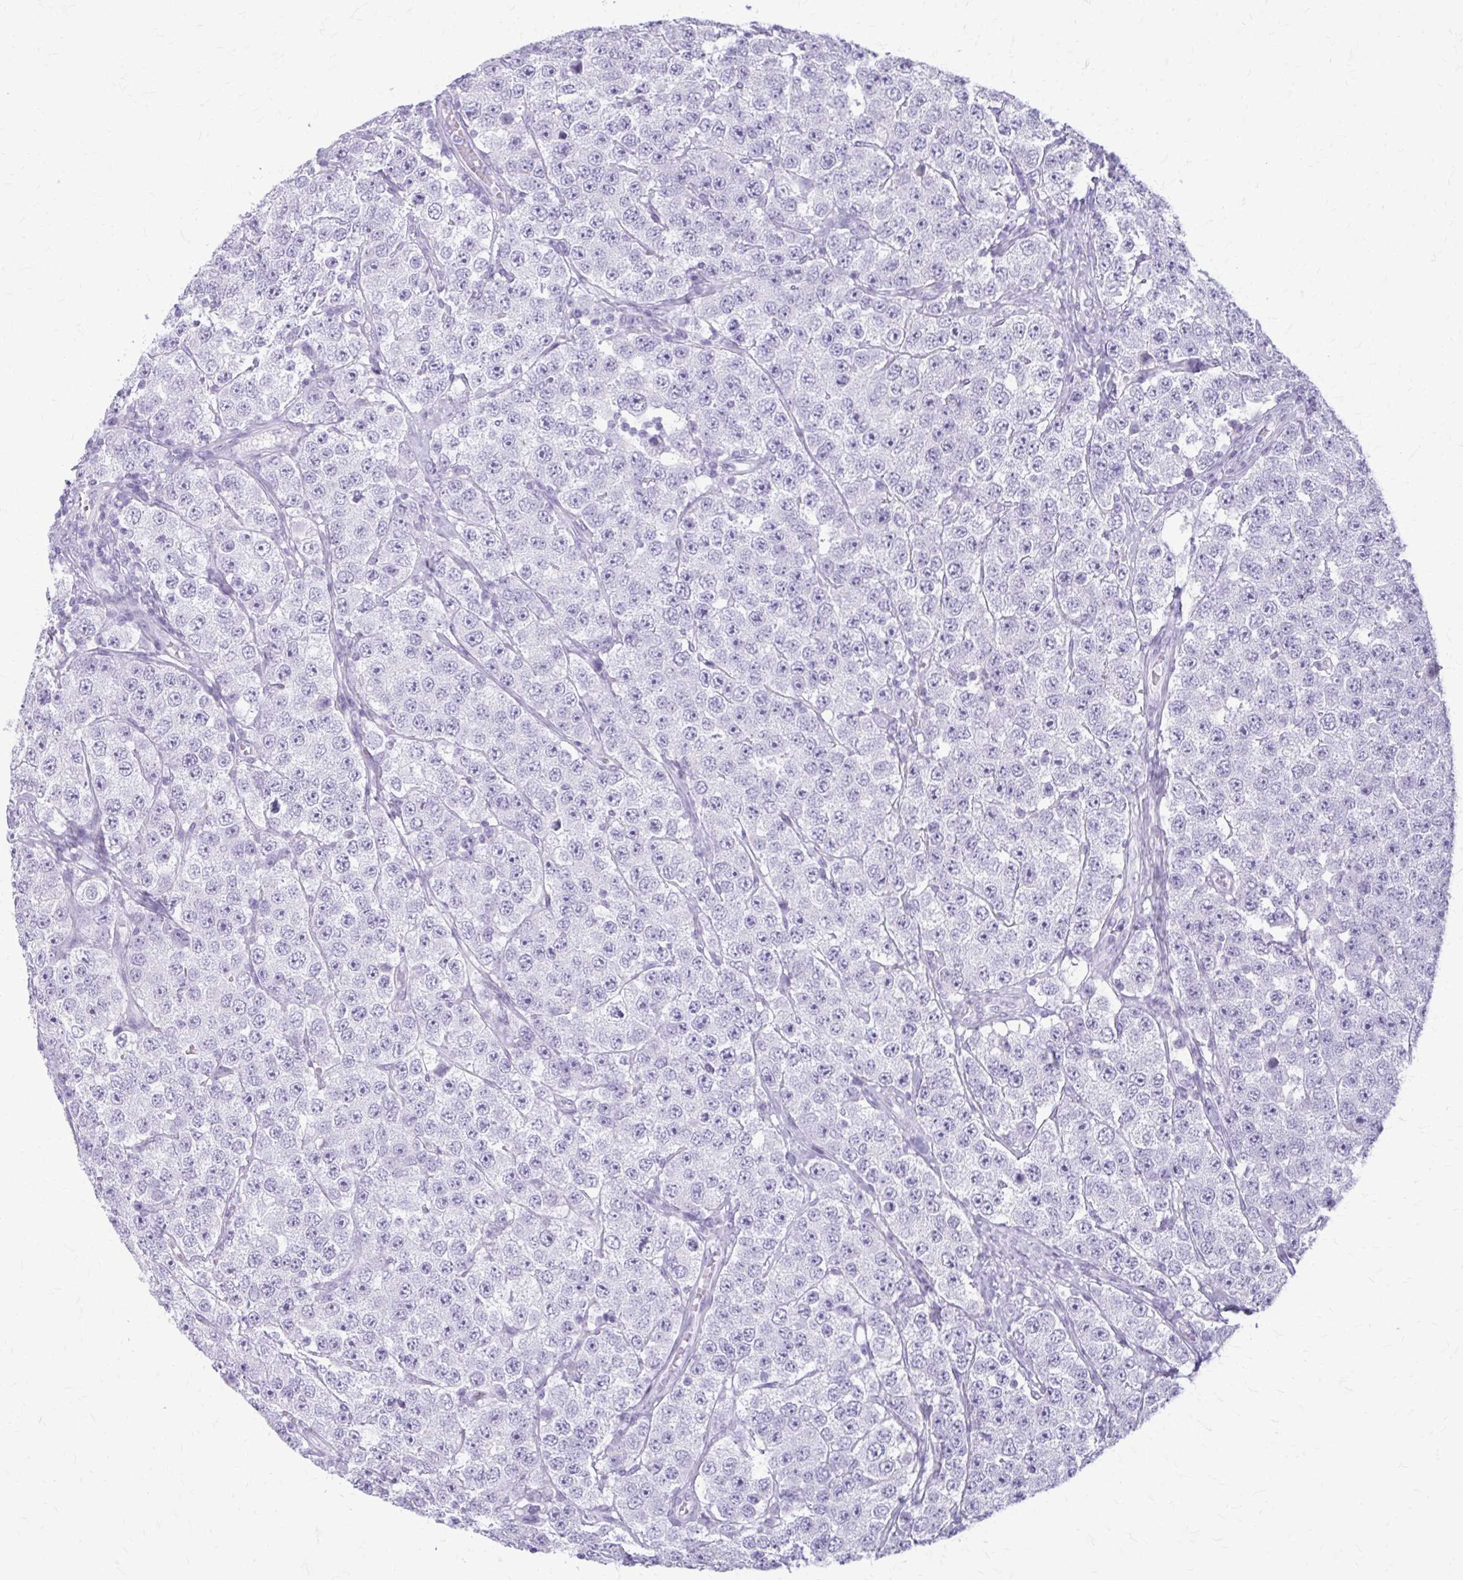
{"staining": {"intensity": "negative", "quantity": "none", "location": "none"}, "tissue": "testis cancer", "cell_type": "Tumor cells", "image_type": "cancer", "snomed": [{"axis": "morphology", "description": "Seminoma, NOS"}, {"axis": "topography", "description": "Testis"}], "caption": "This is an immunohistochemistry (IHC) image of human testis cancer. There is no staining in tumor cells.", "gene": "KRT5", "patient": {"sex": "male", "age": 28}}